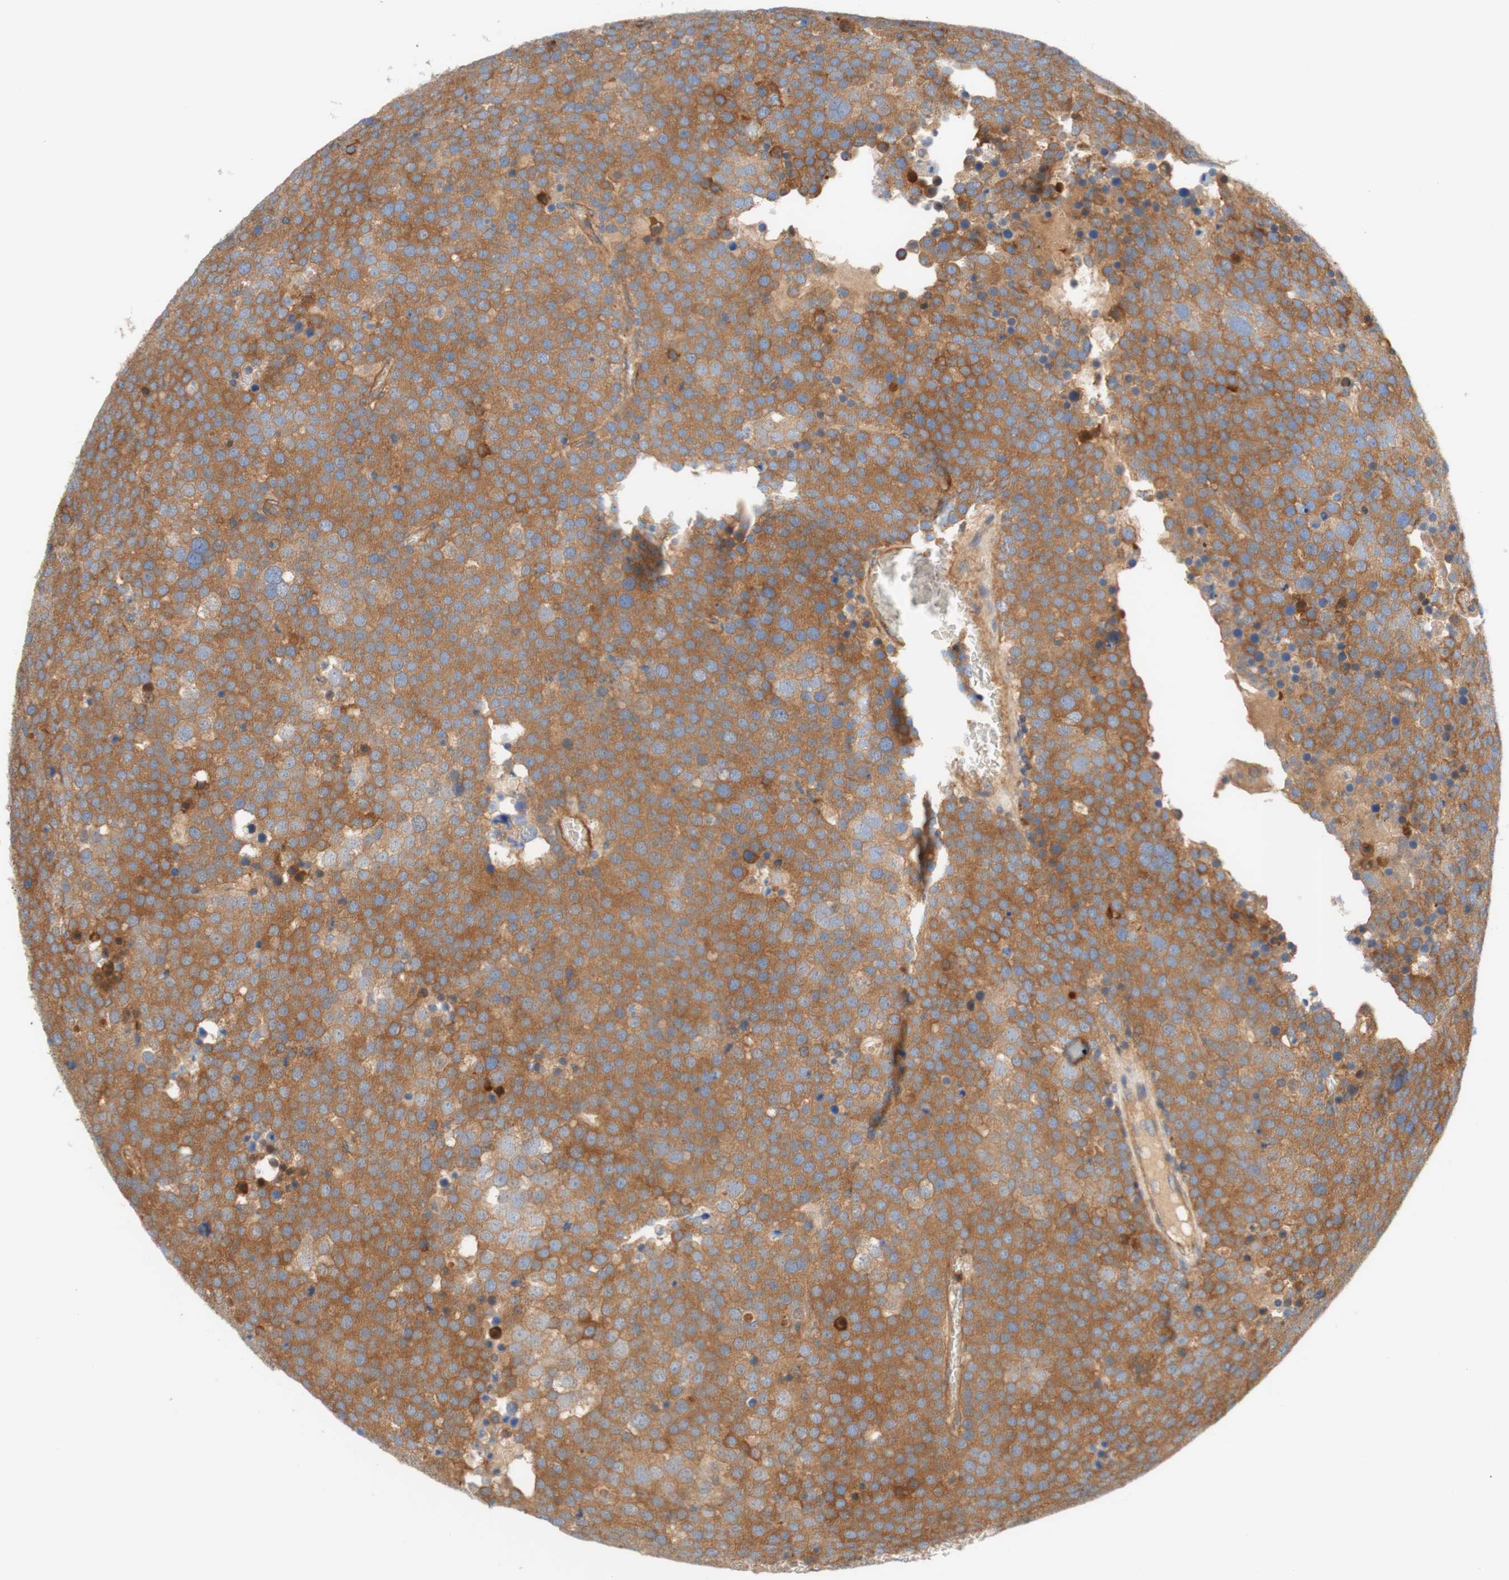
{"staining": {"intensity": "moderate", "quantity": ">75%", "location": "cytoplasmic/membranous"}, "tissue": "testis cancer", "cell_type": "Tumor cells", "image_type": "cancer", "snomed": [{"axis": "morphology", "description": "Seminoma, NOS"}, {"axis": "topography", "description": "Testis"}], "caption": "A medium amount of moderate cytoplasmic/membranous staining is appreciated in approximately >75% of tumor cells in testis cancer (seminoma) tissue. The staining was performed using DAB, with brown indicating positive protein expression. Nuclei are stained blue with hematoxylin.", "gene": "STOM", "patient": {"sex": "male", "age": 71}}